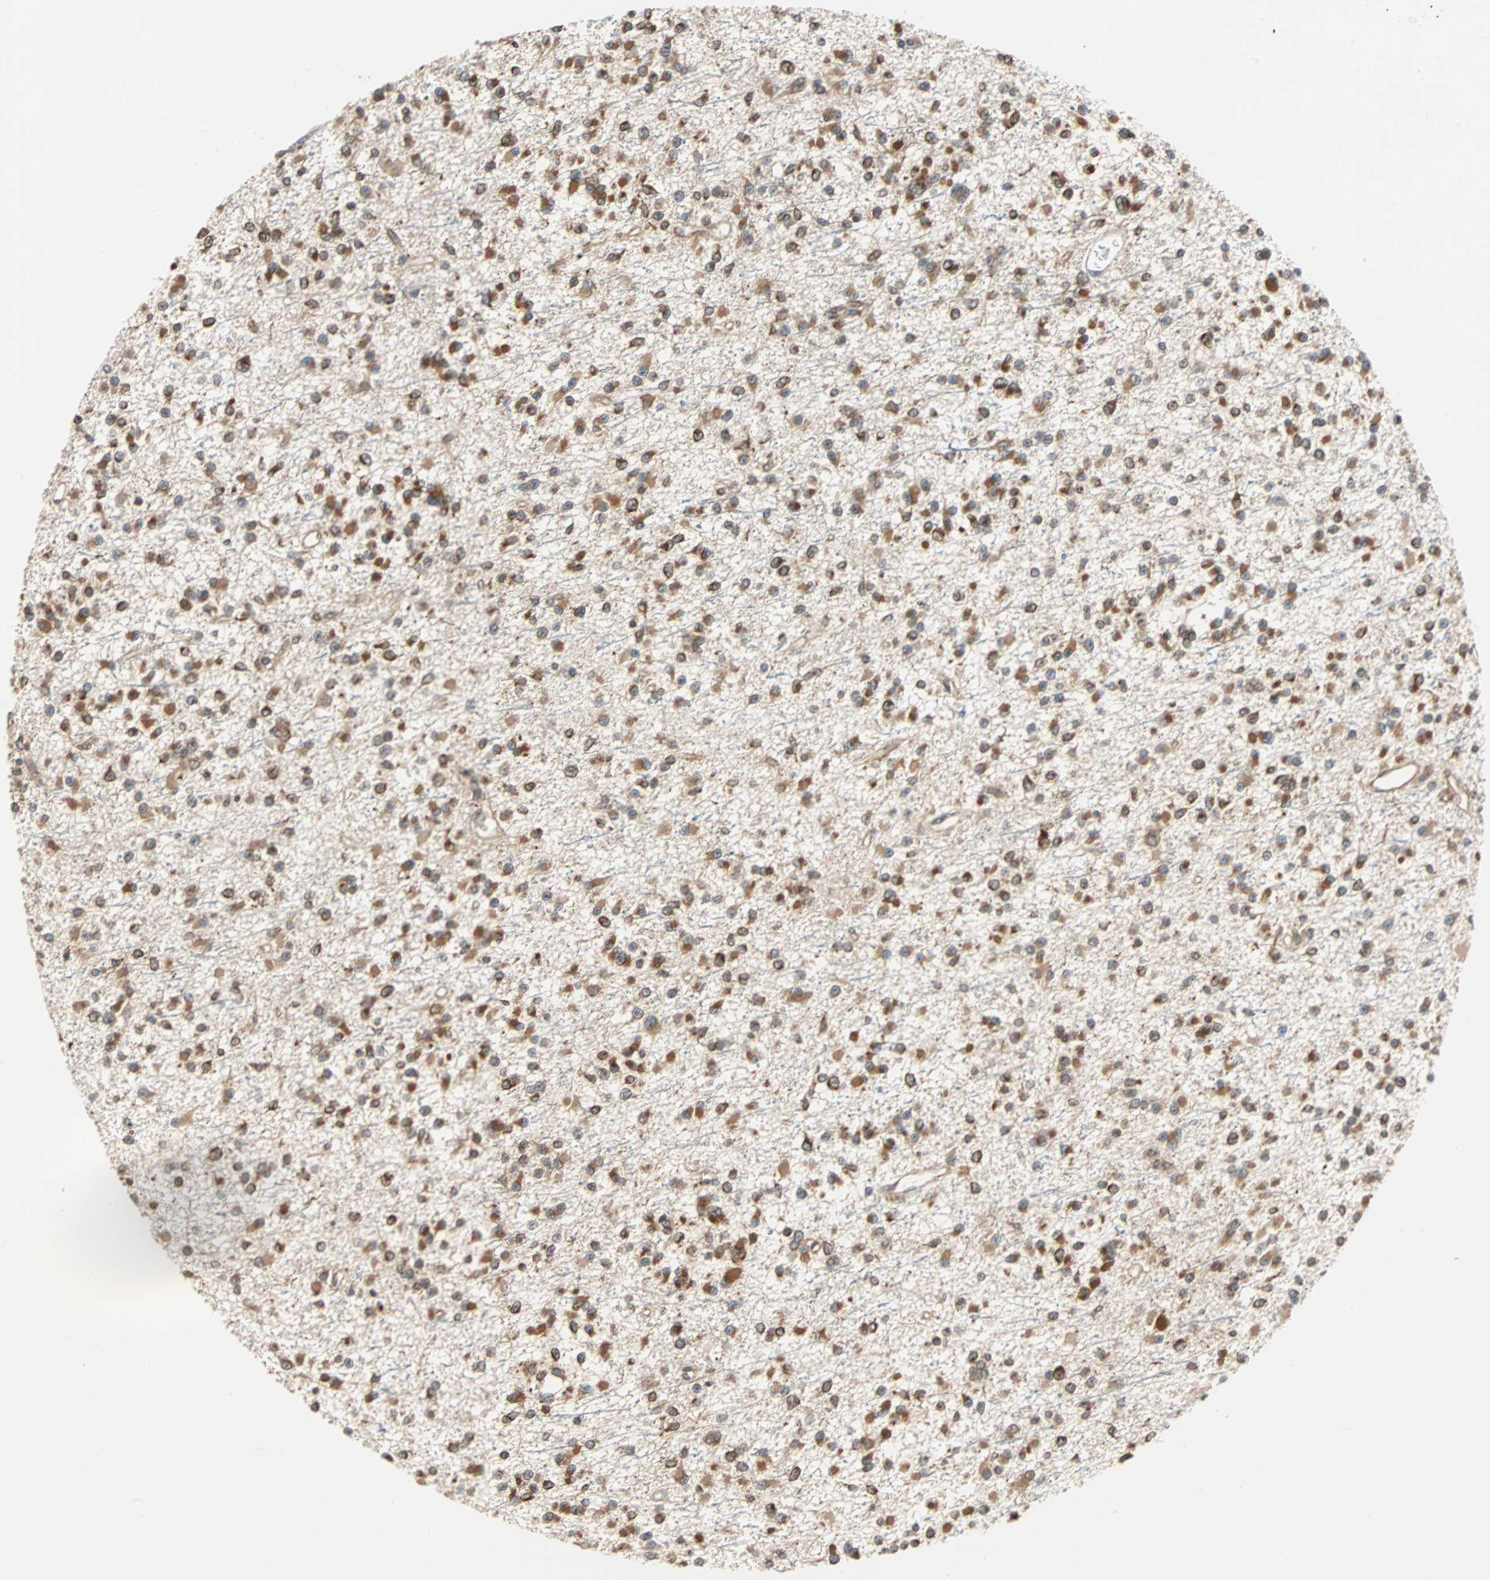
{"staining": {"intensity": "moderate", "quantity": ">75%", "location": "cytoplasmic/membranous"}, "tissue": "glioma", "cell_type": "Tumor cells", "image_type": "cancer", "snomed": [{"axis": "morphology", "description": "Glioma, malignant, Low grade"}, {"axis": "topography", "description": "Brain"}], "caption": "Protein staining displays moderate cytoplasmic/membranous expression in about >75% of tumor cells in glioma.", "gene": "AUP1", "patient": {"sex": "female", "age": 22}}